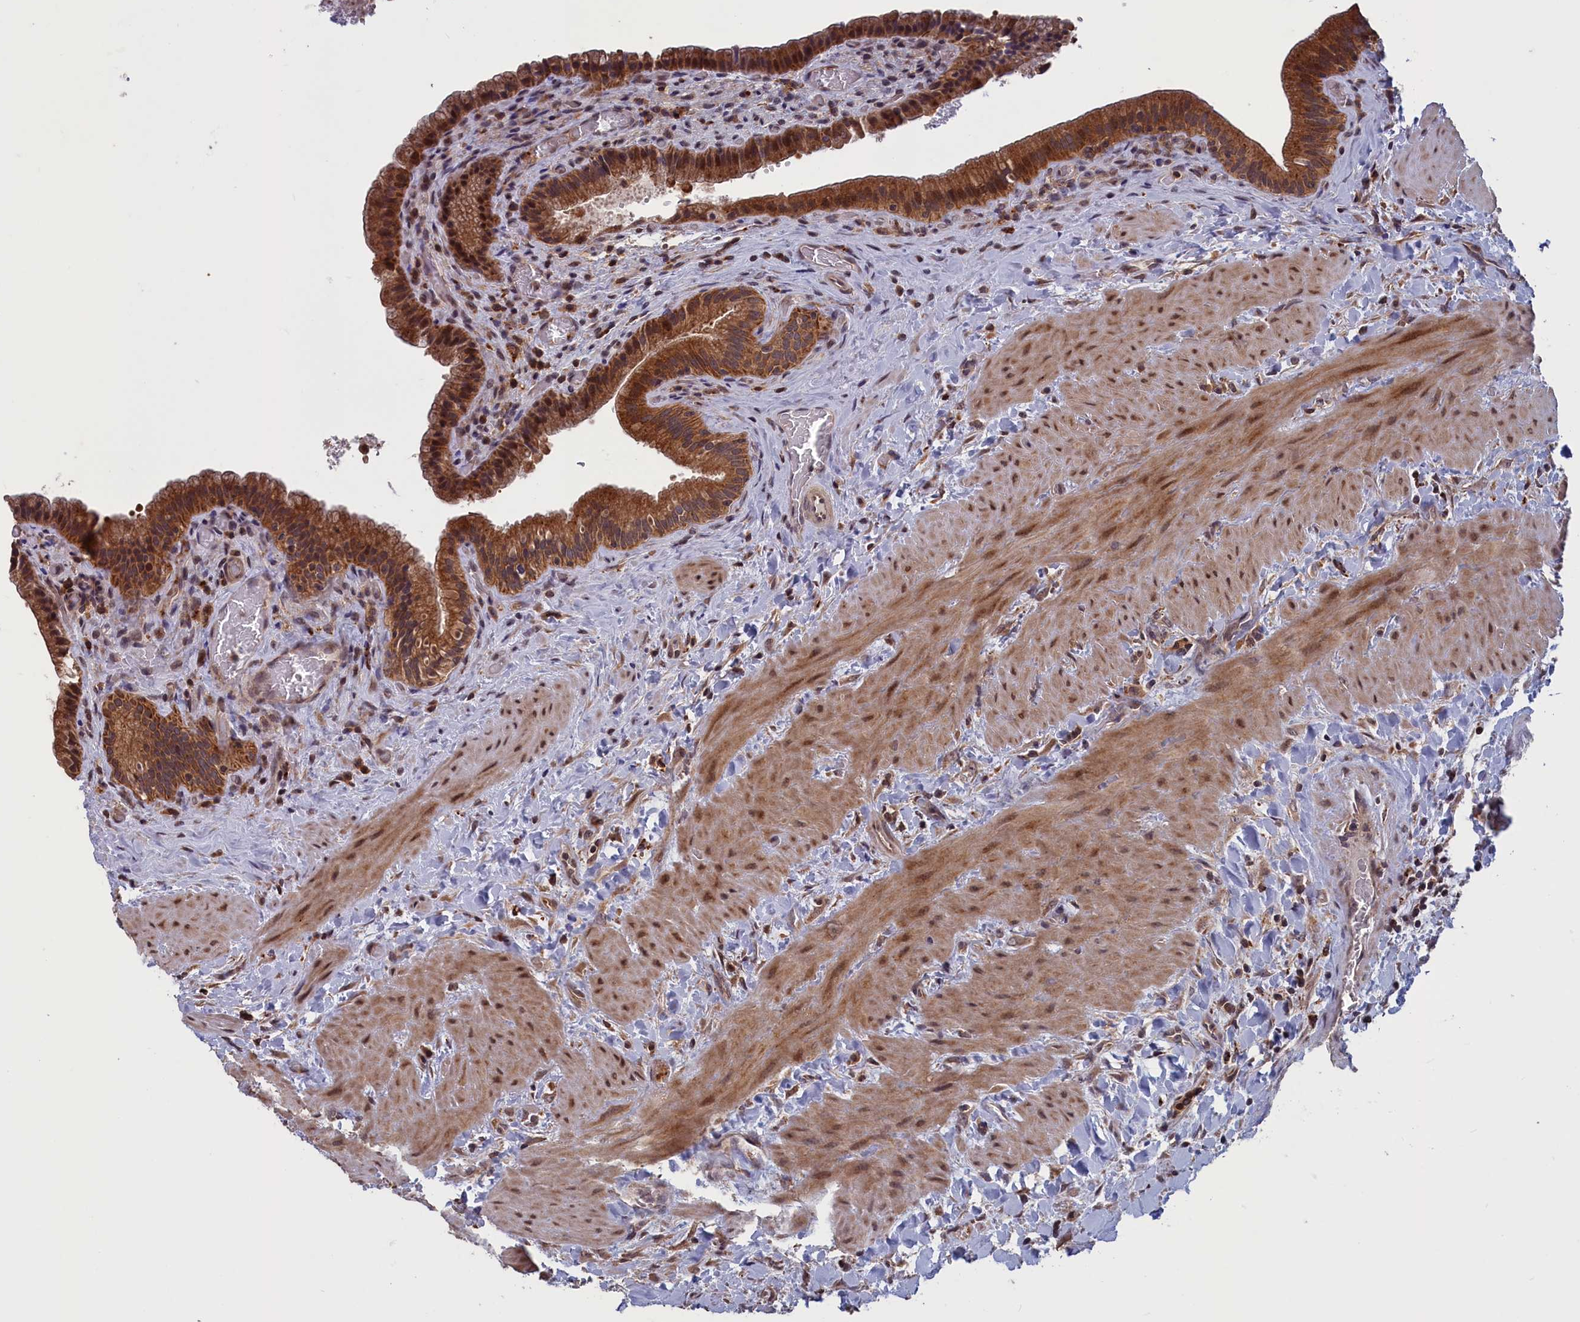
{"staining": {"intensity": "strong", "quantity": ">75%", "location": "cytoplasmic/membranous,nuclear"}, "tissue": "gallbladder", "cell_type": "Glandular cells", "image_type": "normal", "snomed": [{"axis": "morphology", "description": "Normal tissue, NOS"}, {"axis": "topography", "description": "Gallbladder"}], "caption": "Immunohistochemical staining of normal gallbladder shows high levels of strong cytoplasmic/membranous,nuclear positivity in approximately >75% of glandular cells.", "gene": "CACTIN", "patient": {"sex": "male", "age": 24}}